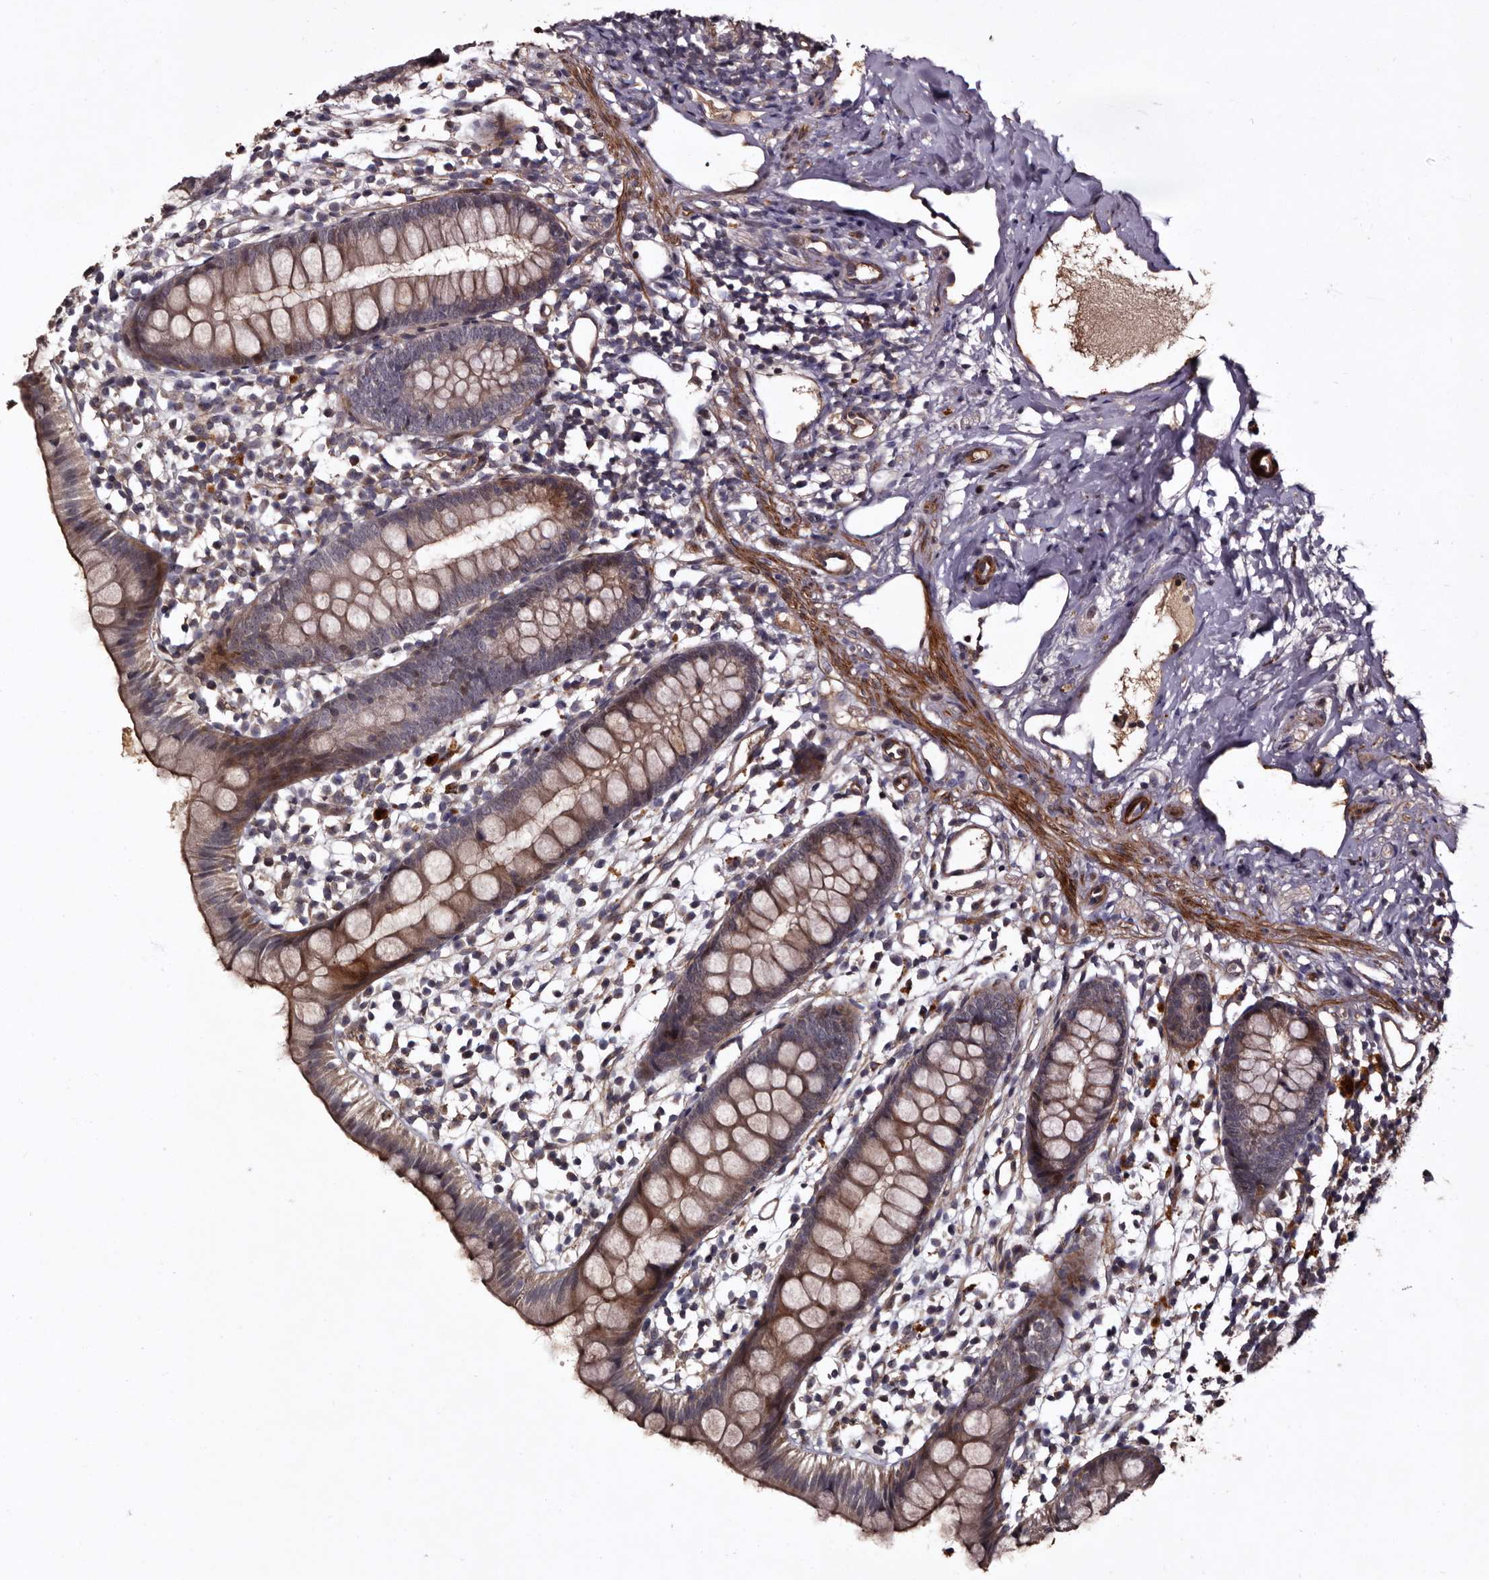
{"staining": {"intensity": "moderate", "quantity": "25%-75%", "location": "cytoplasmic/membranous"}, "tissue": "appendix", "cell_type": "Glandular cells", "image_type": "normal", "snomed": [{"axis": "morphology", "description": "Normal tissue, NOS"}, {"axis": "topography", "description": "Appendix"}], "caption": "Immunohistochemical staining of benign human appendix shows moderate cytoplasmic/membranous protein positivity in about 25%-75% of glandular cells.", "gene": "PRKD3", "patient": {"sex": "female", "age": 20}}